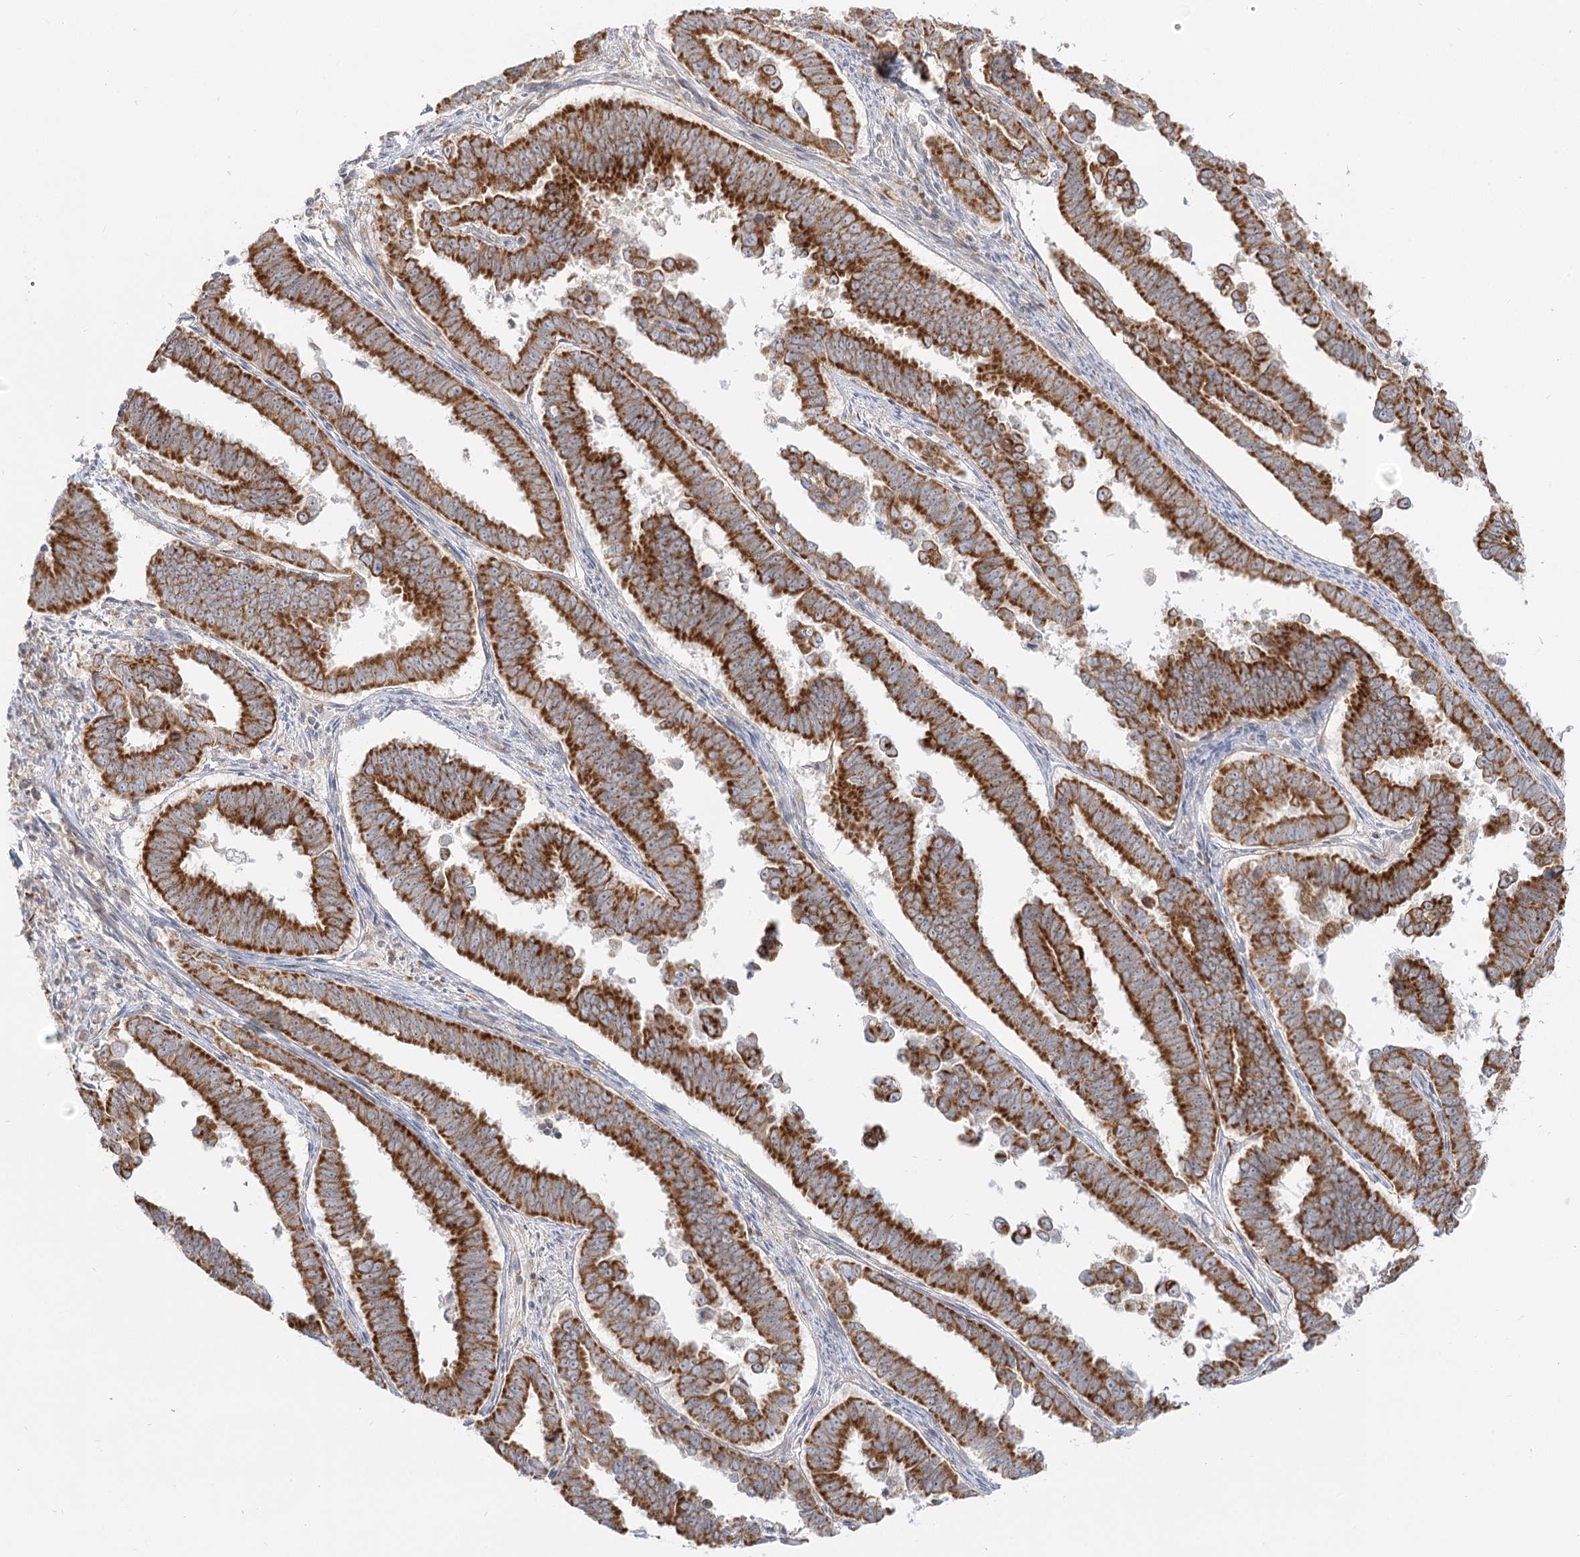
{"staining": {"intensity": "strong", "quantity": ">75%", "location": "cytoplasmic/membranous"}, "tissue": "endometrial cancer", "cell_type": "Tumor cells", "image_type": "cancer", "snomed": [{"axis": "morphology", "description": "Adenocarcinoma, NOS"}, {"axis": "topography", "description": "Endometrium"}], "caption": "Approximately >75% of tumor cells in adenocarcinoma (endometrial) display strong cytoplasmic/membranous protein positivity as visualized by brown immunohistochemical staining.", "gene": "MTMR3", "patient": {"sex": "female", "age": 75}}